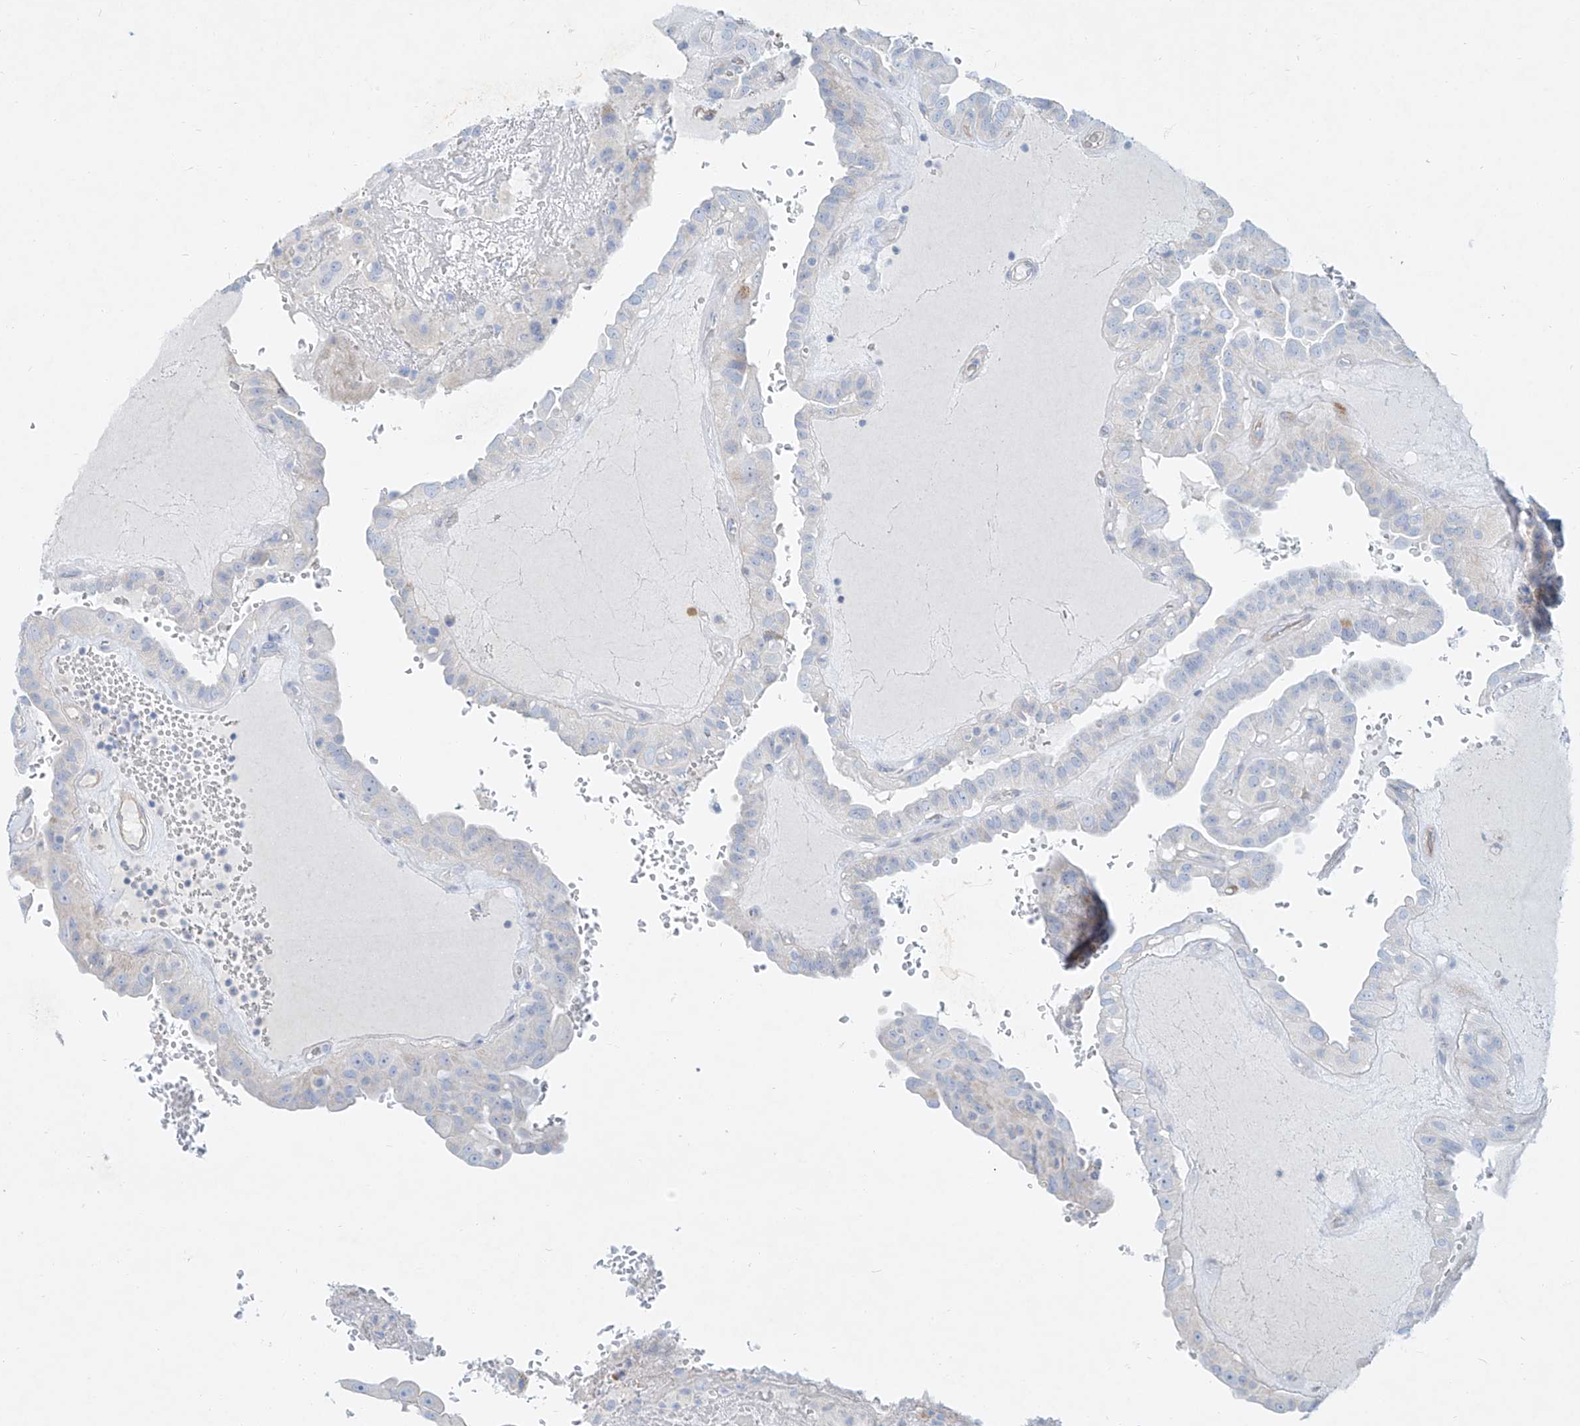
{"staining": {"intensity": "negative", "quantity": "none", "location": "none"}, "tissue": "thyroid cancer", "cell_type": "Tumor cells", "image_type": "cancer", "snomed": [{"axis": "morphology", "description": "Papillary adenocarcinoma, NOS"}, {"axis": "topography", "description": "Thyroid gland"}], "caption": "Tumor cells show no significant protein positivity in thyroid cancer (papillary adenocarcinoma).", "gene": "AJM1", "patient": {"sex": "male", "age": 77}}